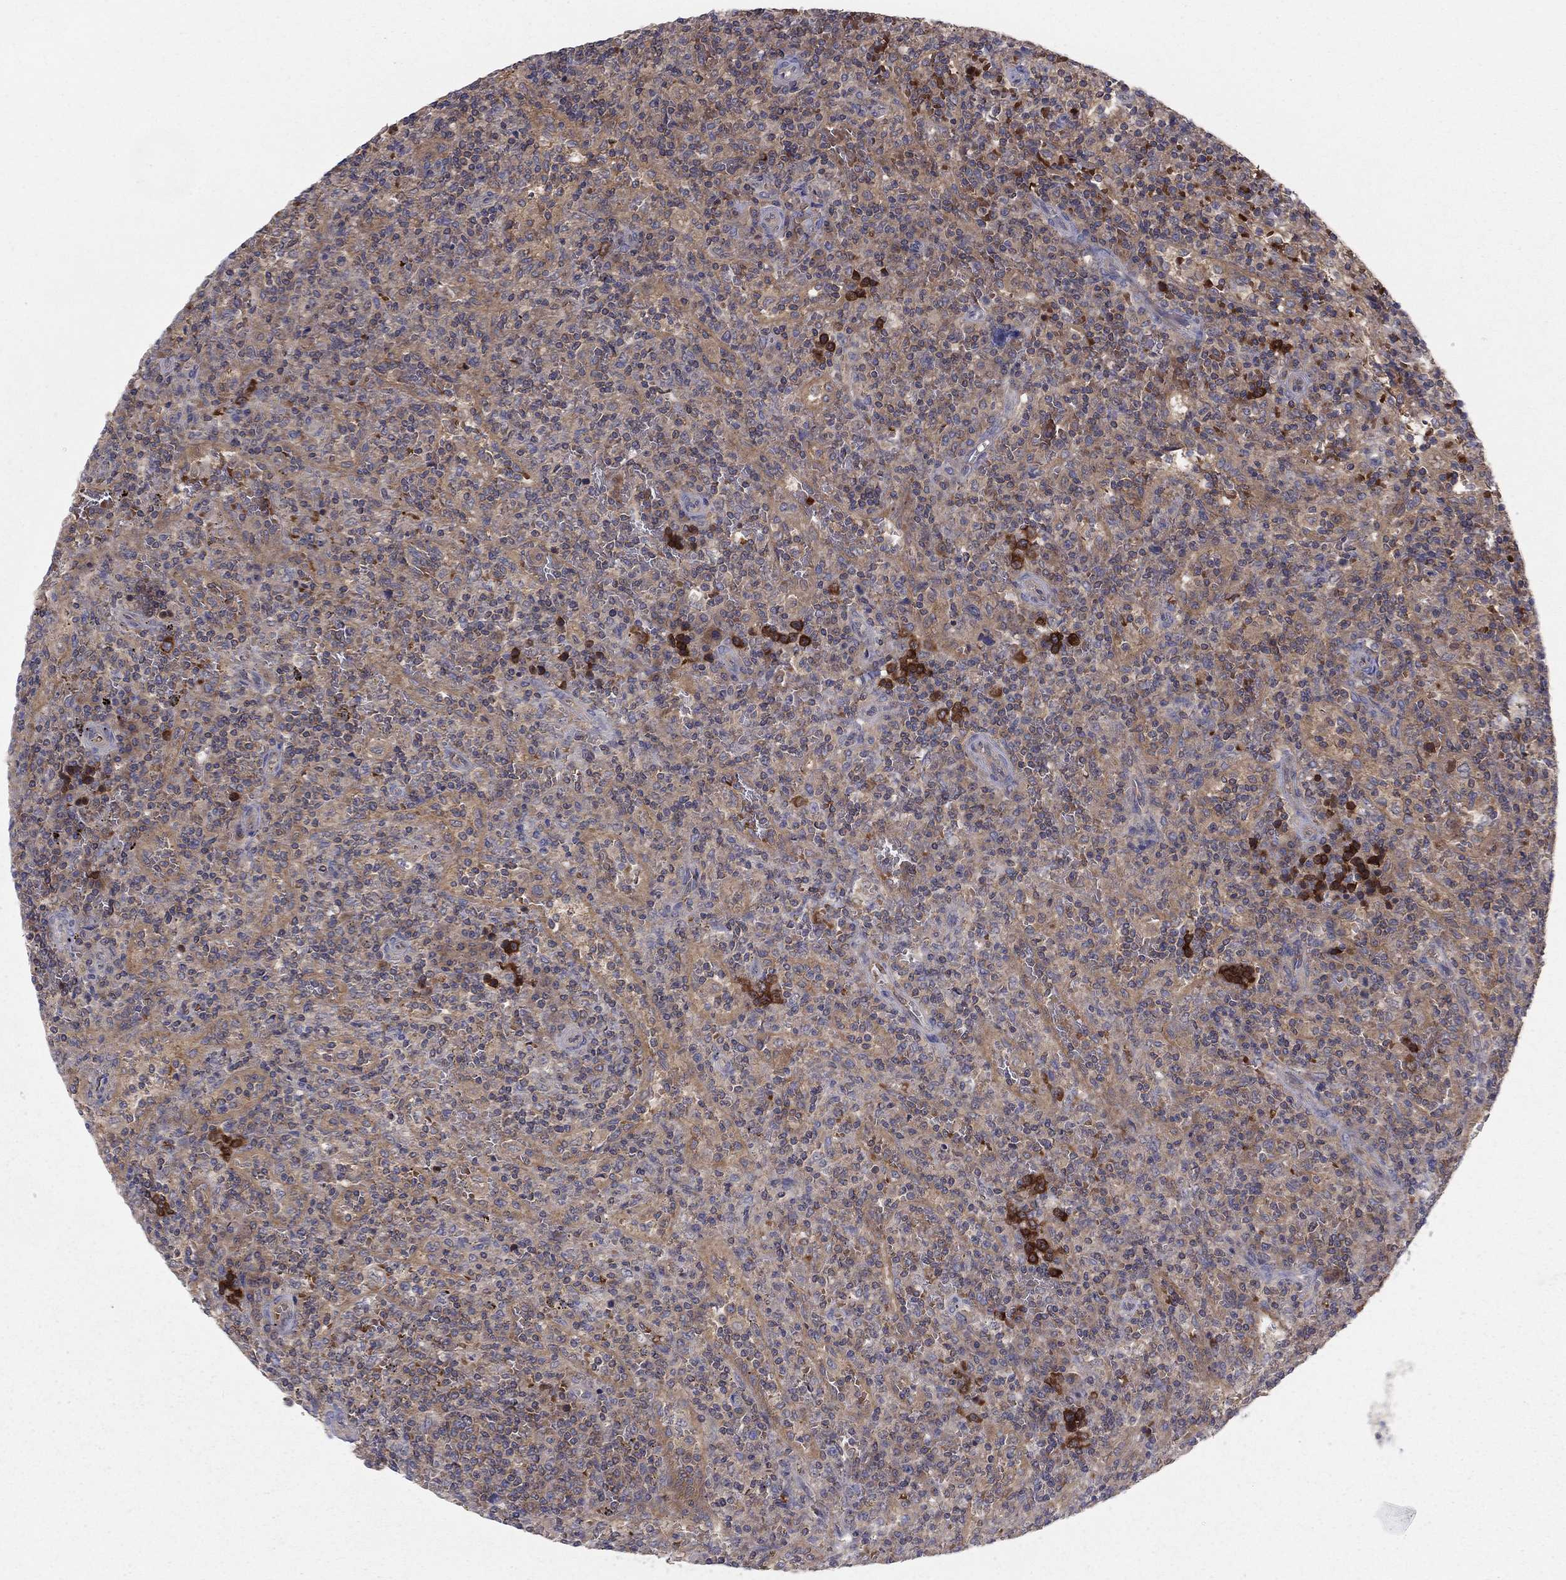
{"staining": {"intensity": "negative", "quantity": "none", "location": "none"}, "tissue": "lymphoma", "cell_type": "Tumor cells", "image_type": "cancer", "snomed": [{"axis": "morphology", "description": "Malignant lymphoma, non-Hodgkin's type, Low grade"}, {"axis": "topography", "description": "Spleen"}], "caption": "IHC micrograph of human malignant lymphoma, non-Hodgkin's type (low-grade) stained for a protein (brown), which reveals no staining in tumor cells. Brightfield microscopy of IHC stained with DAB (brown) and hematoxylin (blue), captured at high magnification.", "gene": "RNF123", "patient": {"sex": "male", "age": 62}}